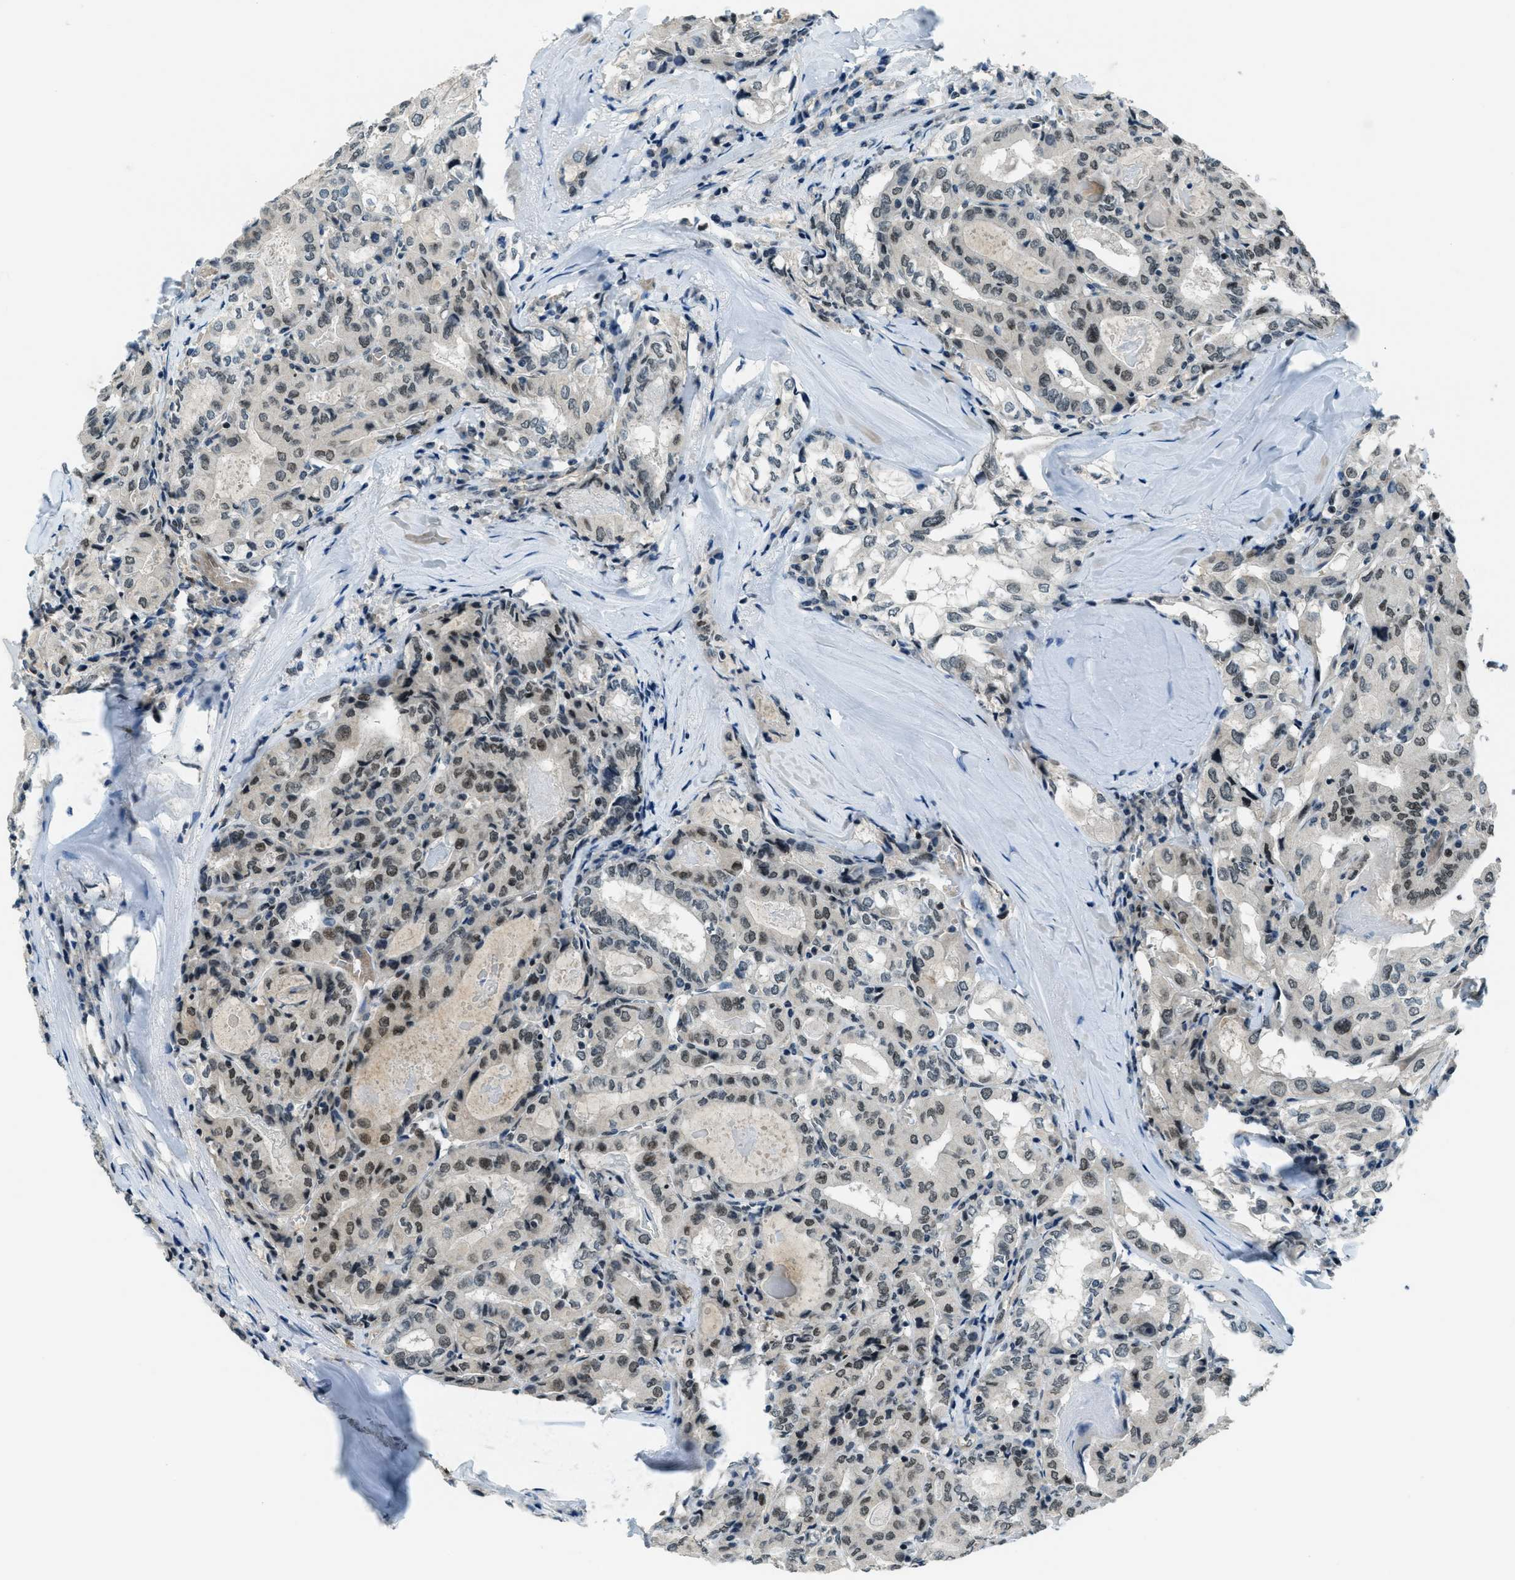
{"staining": {"intensity": "moderate", "quantity": "25%-75%", "location": "nuclear"}, "tissue": "thyroid cancer", "cell_type": "Tumor cells", "image_type": "cancer", "snomed": [{"axis": "morphology", "description": "Papillary adenocarcinoma, NOS"}, {"axis": "topography", "description": "Thyroid gland"}], "caption": "Immunohistochemistry histopathology image of thyroid papillary adenocarcinoma stained for a protein (brown), which reveals medium levels of moderate nuclear positivity in about 25%-75% of tumor cells.", "gene": "KLF6", "patient": {"sex": "female", "age": 42}}